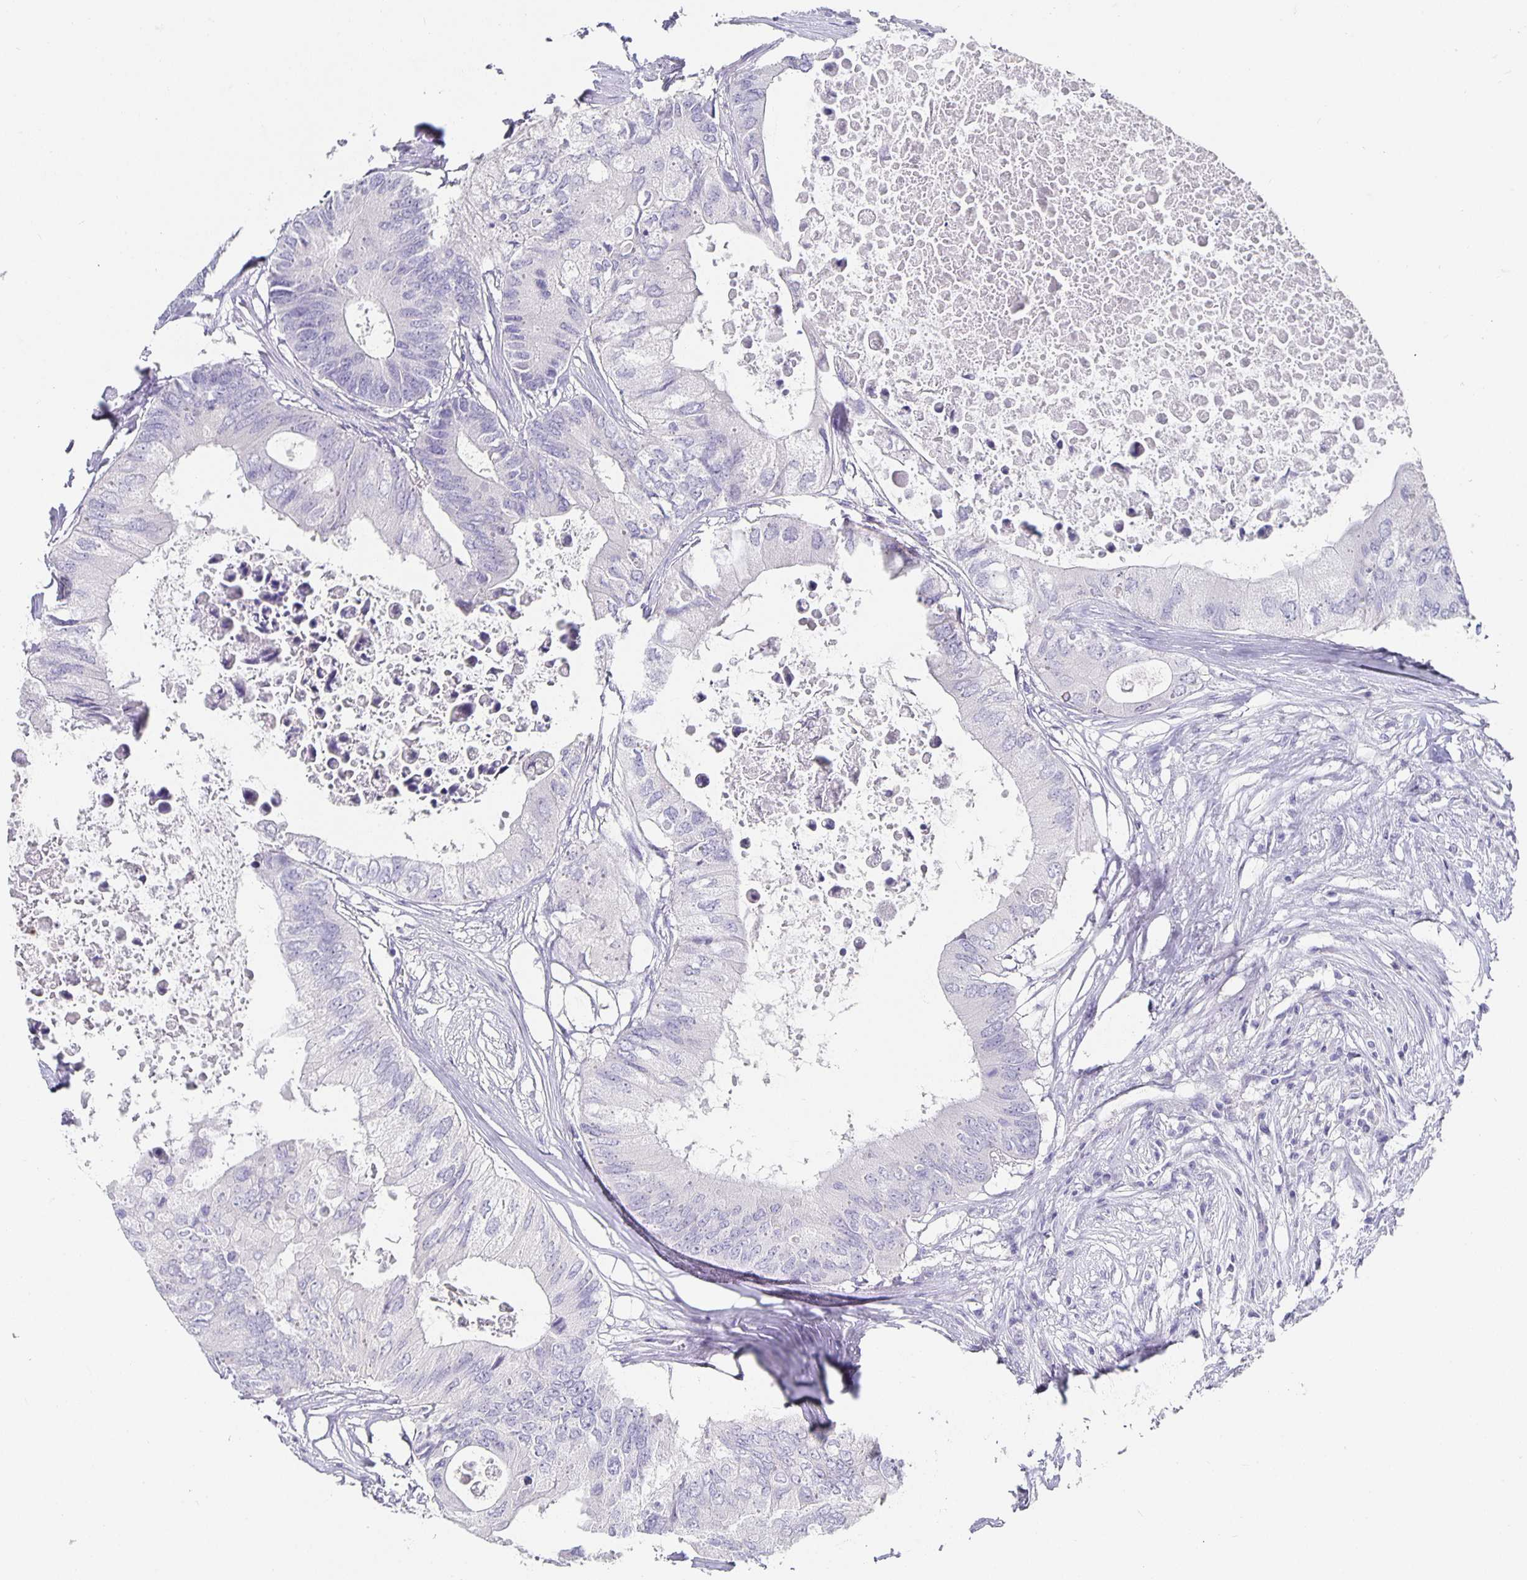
{"staining": {"intensity": "negative", "quantity": "none", "location": "none"}, "tissue": "colorectal cancer", "cell_type": "Tumor cells", "image_type": "cancer", "snomed": [{"axis": "morphology", "description": "Adenocarcinoma, NOS"}, {"axis": "topography", "description": "Colon"}], "caption": "There is no significant staining in tumor cells of adenocarcinoma (colorectal). (DAB (3,3'-diaminobenzidine) IHC with hematoxylin counter stain).", "gene": "CHGA", "patient": {"sex": "male", "age": 71}}